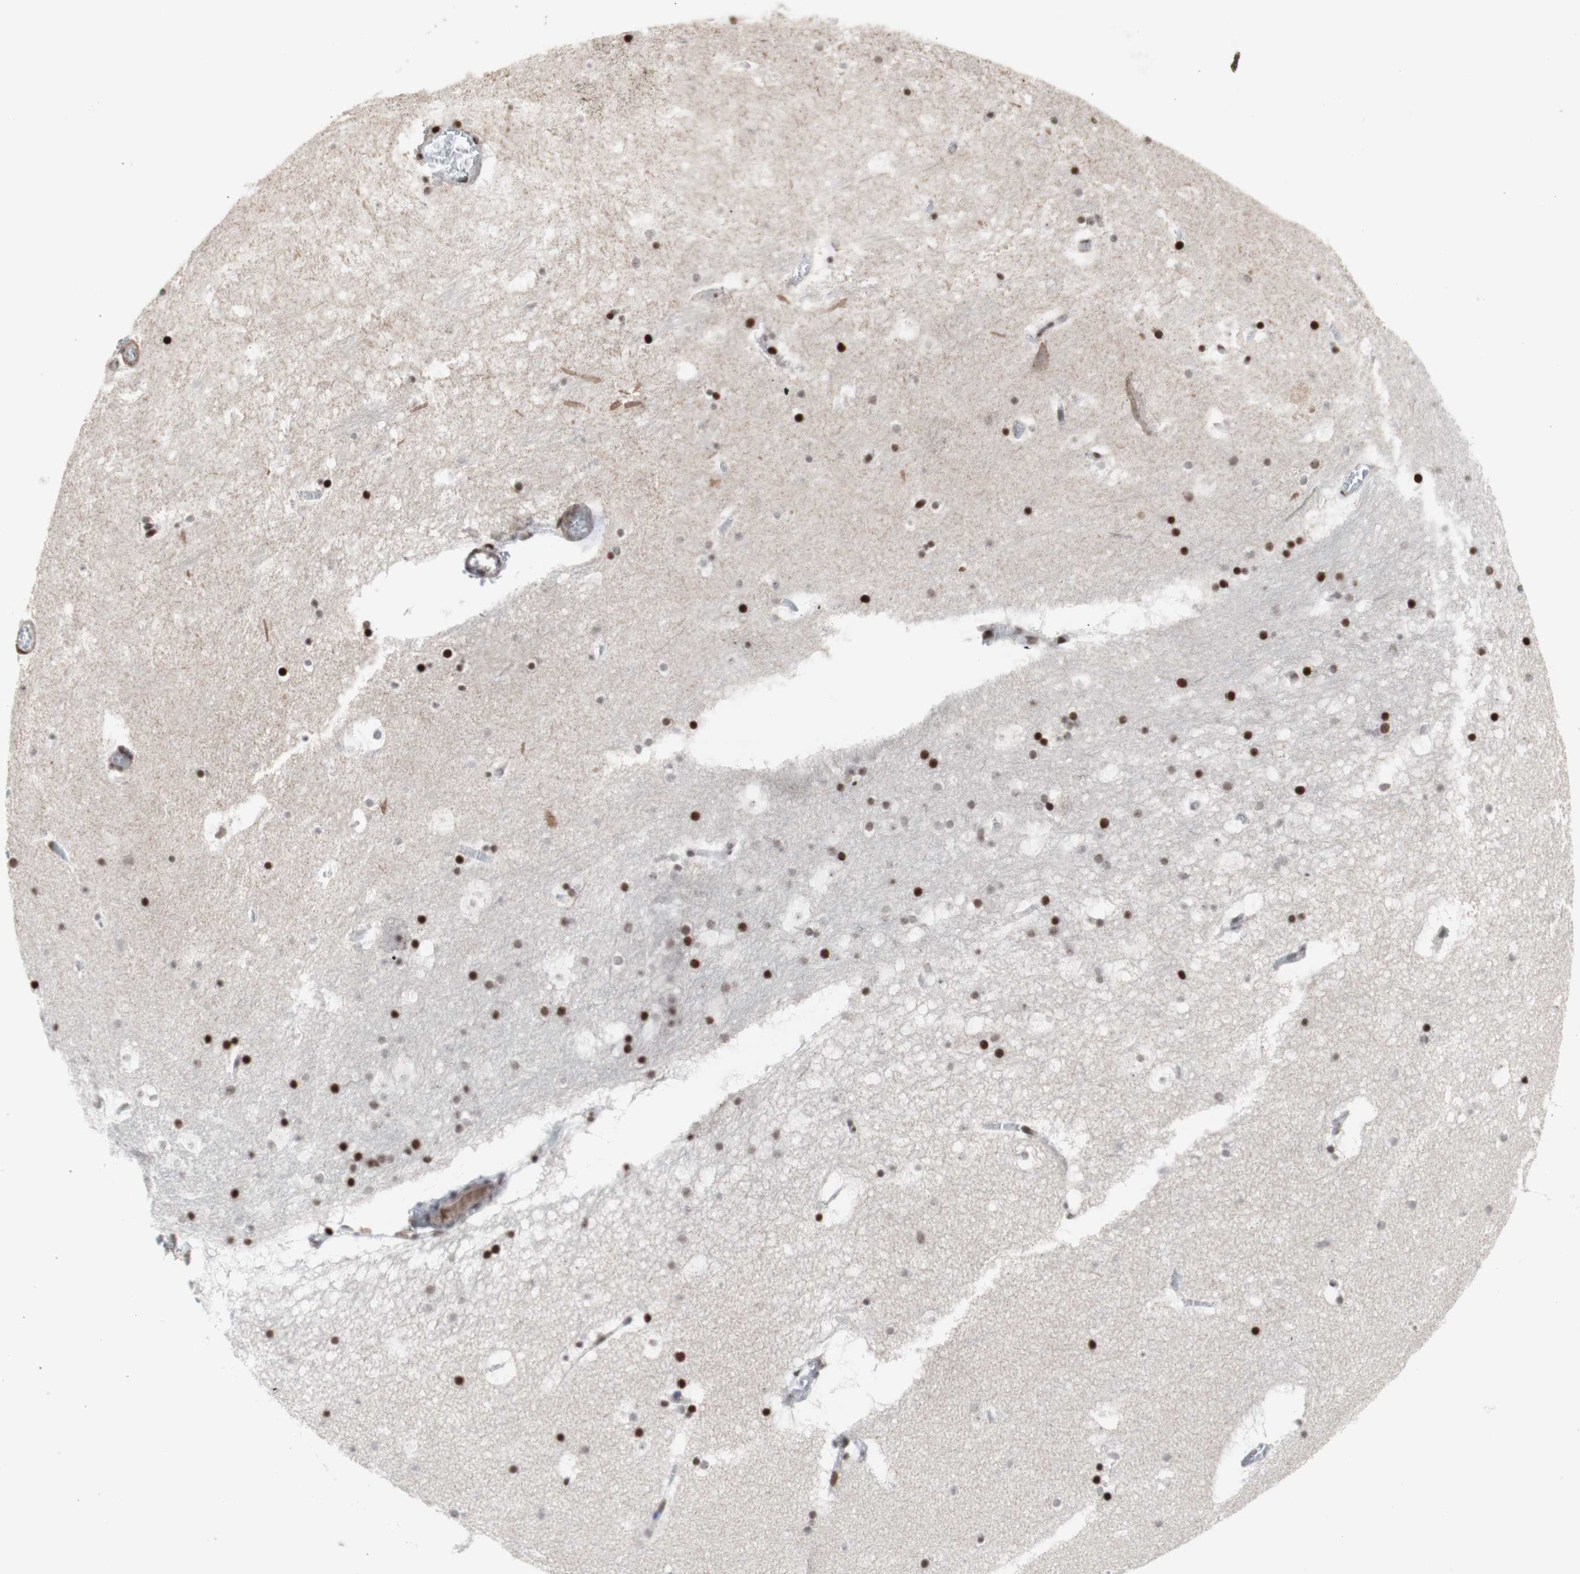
{"staining": {"intensity": "moderate", "quantity": "25%-75%", "location": "nuclear"}, "tissue": "hippocampus", "cell_type": "Glial cells", "image_type": "normal", "snomed": [{"axis": "morphology", "description": "Normal tissue, NOS"}, {"axis": "topography", "description": "Hippocampus"}], "caption": "Normal hippocampus was stained to show a protein in brown. There is medium levels of moderate nuclear expression in approximately 25%-75% of glial cells. (Stains: DAB in brown, nuclei in blue, Microscopy: brightfield microscopy at high magnification).", "gene": "SNAI2", "patient": {"sex": "male", "age": 45}}